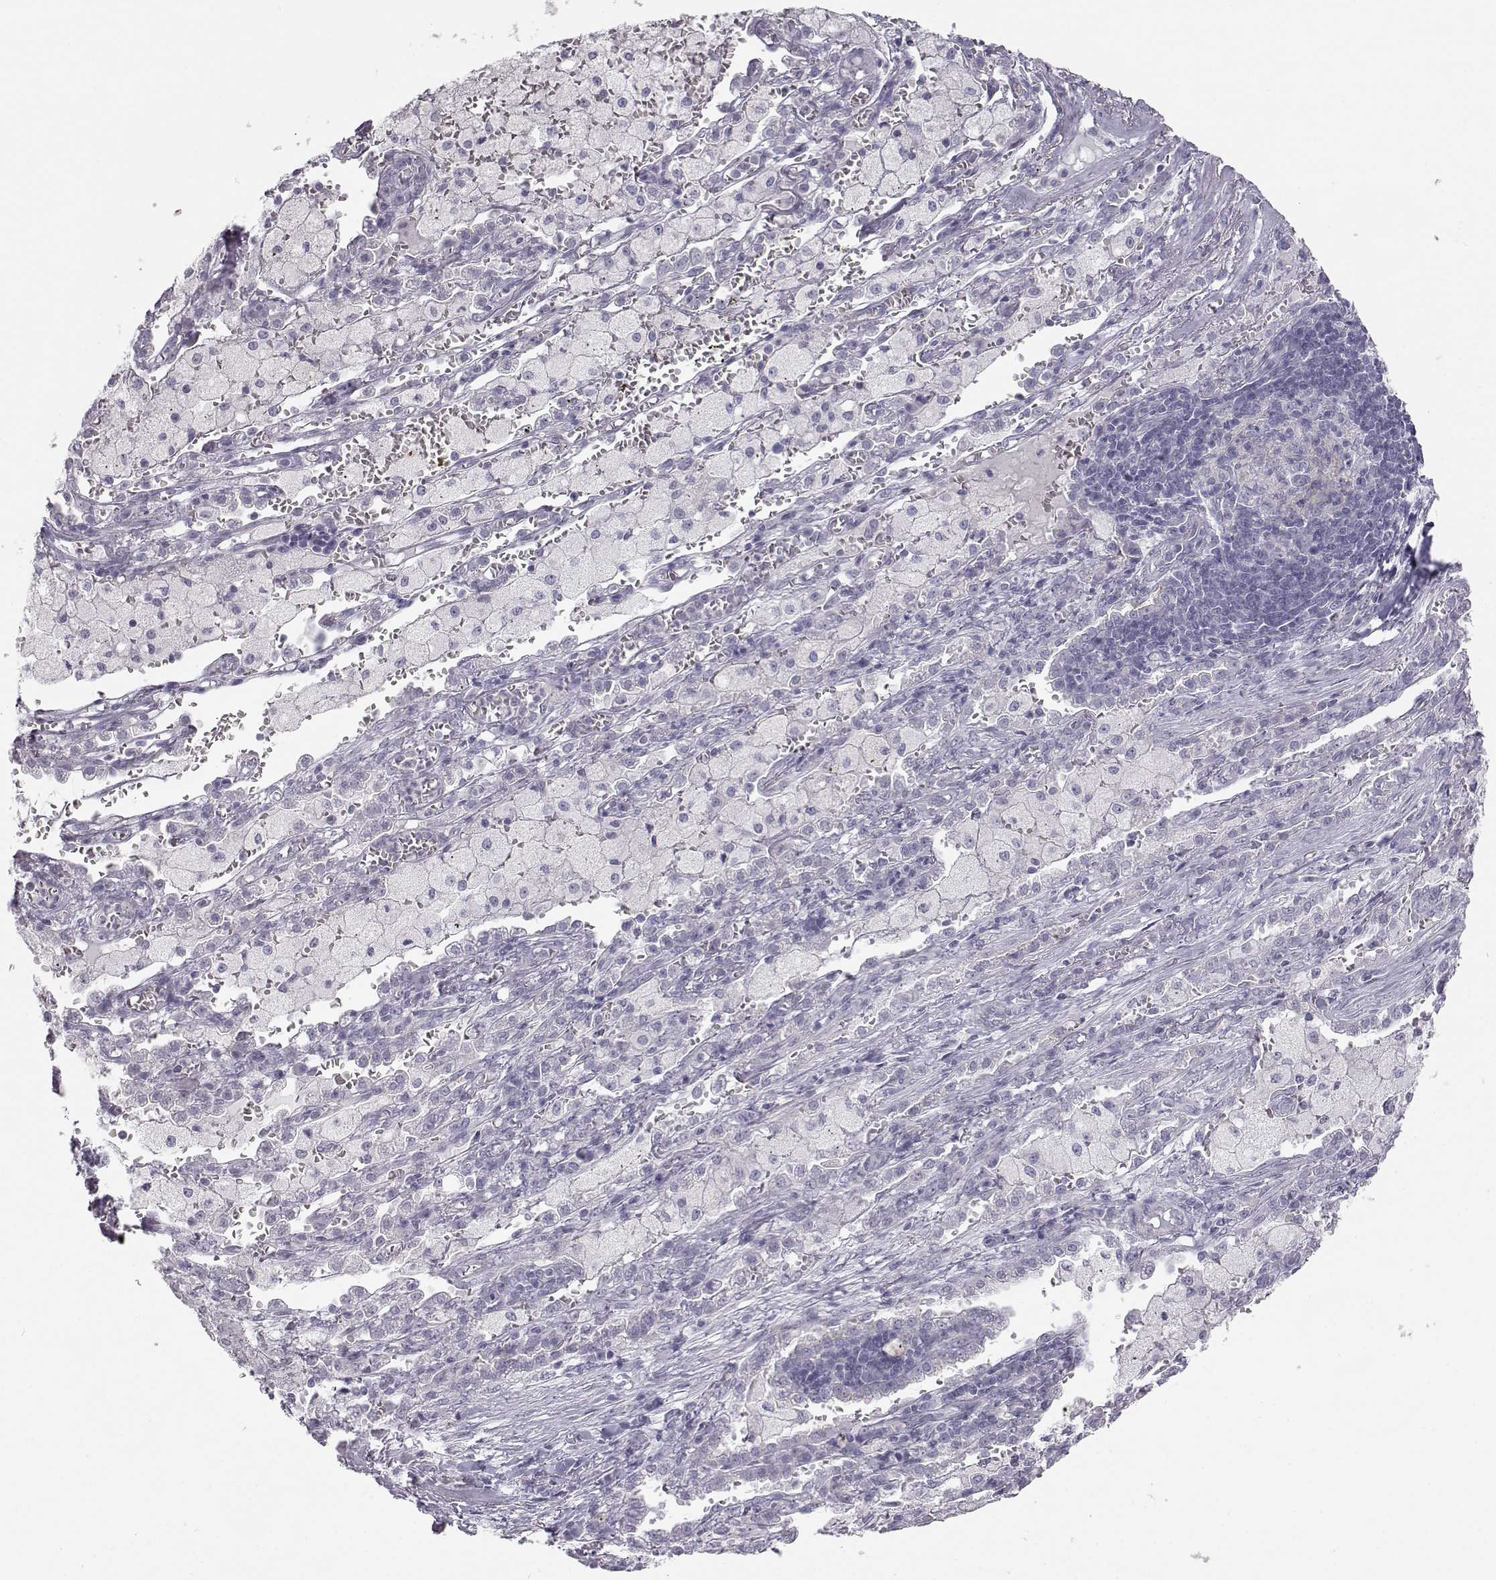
{"staining": {"intensity": "negative", "quantity": "none", "location": "none"}, "tissue": "lung cancer", "cell_type": "Tumor cells", "image_type": "cancer", "snomed": [{"axis": "morphology", "description": "Adenocarcinoma, NOS"}, {"axis": "topography", "description": "Lung"}], "caption": "Tumor cells show no significant positivity in adenocarcinoma (lung).", "gene": "MYCBPAP", "patient": {"sex": "male", "age": 57}}